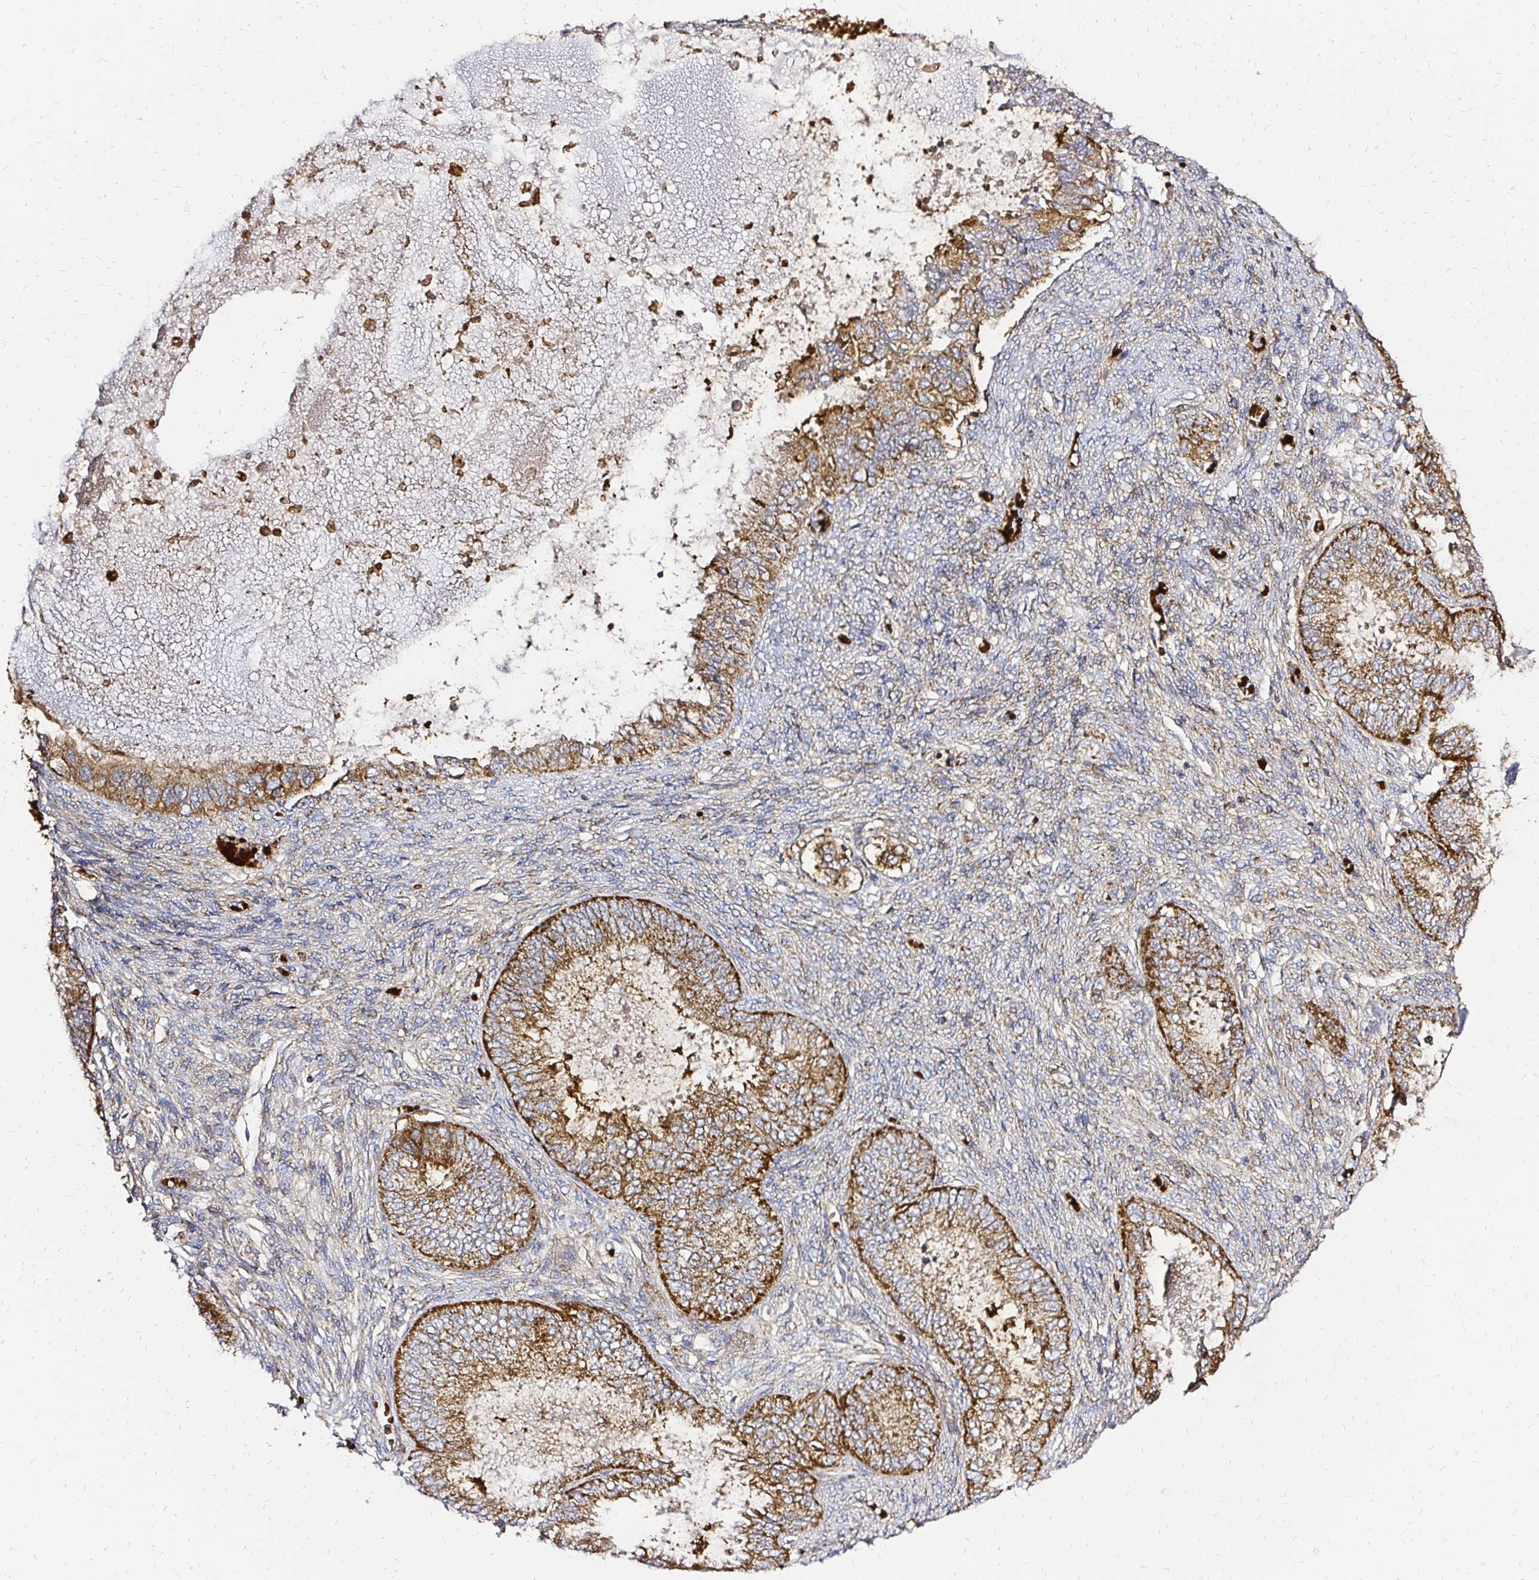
{"staining": {"intensity": "moderate", "quantity": ">75%", "location": "cytoplasmic/membranous"}, "tissue": "ovarian cancer", "cell_type": "Tumor cells", "image_type": "cancer", "snomed": [{"axis": "morphology", "description": "Carcinoma, endometroid"}, {"axis": "topography", "description": "Ovary"}], "caption": "An image of ovarian endometroid carcinoma stained for a protein displays moderate cytoplasmic/membranous brown staining in tumor cells. The protein is shown in brown color, while the nuclei are stained blue.", "gene": "MRPL13", "patient": {"sex": "female", "age": 70}}